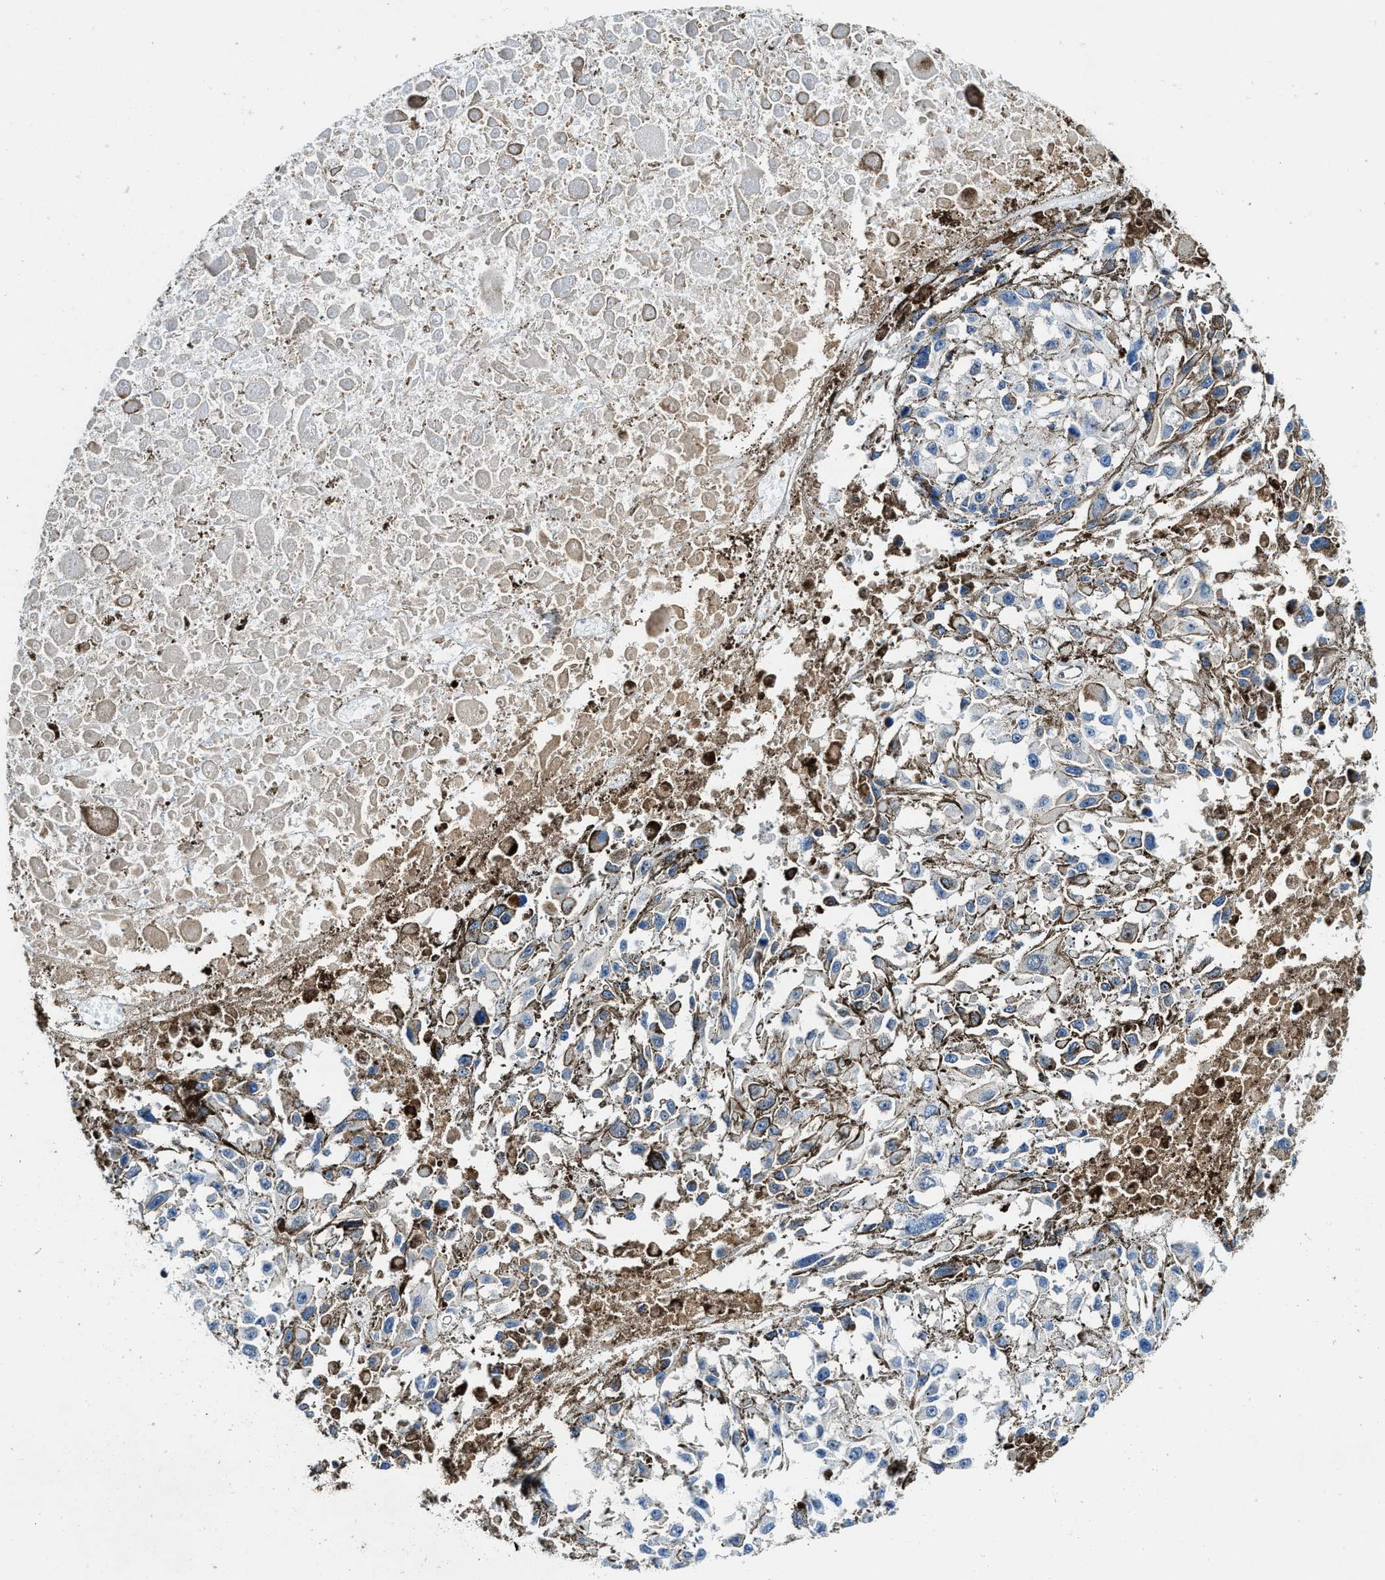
{"staining": {"intensity": "negative", "quantity": "none", "location": "none"}, "tissue": "melanoma", "cell_type": "Tumor cells", "image_type": "cancer", "snomed": [{"axis": "morphology", "description": "Malignant melanoma, Metastatic site"}, {"axis": "topography", "description": "Lymph node"}], "caption": "High power microscopy photomicrograph of an IHC image of malignant melanoma (metastatic site), revealing no significant positivity in tumor cells.", "gene": "LTA4H", "patient": {"sex": "male", "age": 59}}